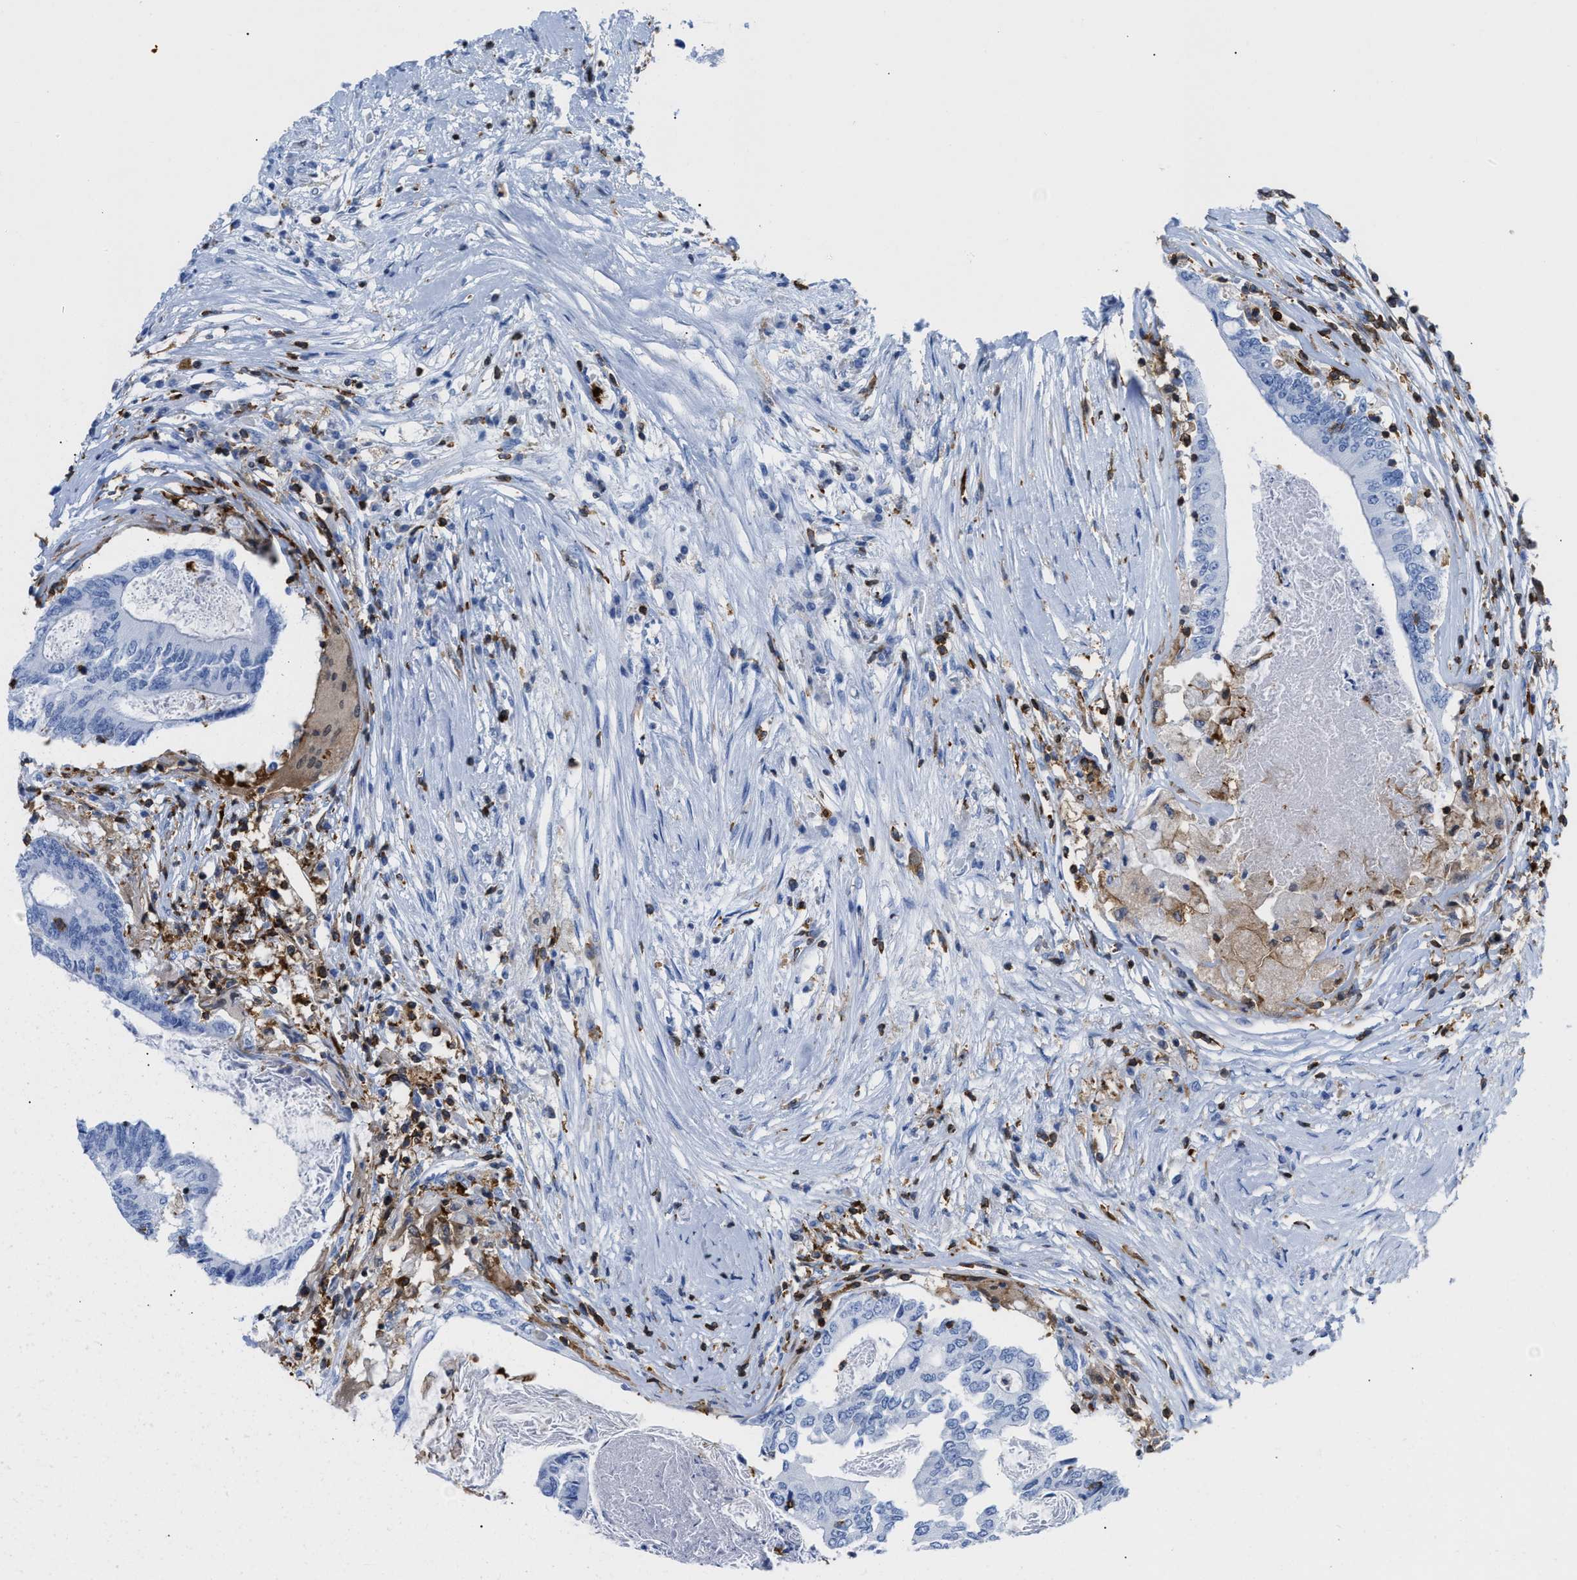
{"staining": {"intensity": "negative", "quantity": "none", "location": "none"}, "tissue": "colorectal cancer", "cell_type": "Tumor cells", "image_type": "cancer", "snomed": [{"axis": "morphology", "description": "Adenocarcinoma, NOS"}, {"axis": "topography", "description": "Rectum"}], "caption": "High magnification brightfield microscopy of colorectal cancer stained with DAB (3,3'-diaminobenzidine) (brown) and counterstained with hematoxylin (blue): tumor cells show no significant staining.", "gene": "LCP1", "patient": {"sex": "male", "age": 63}}